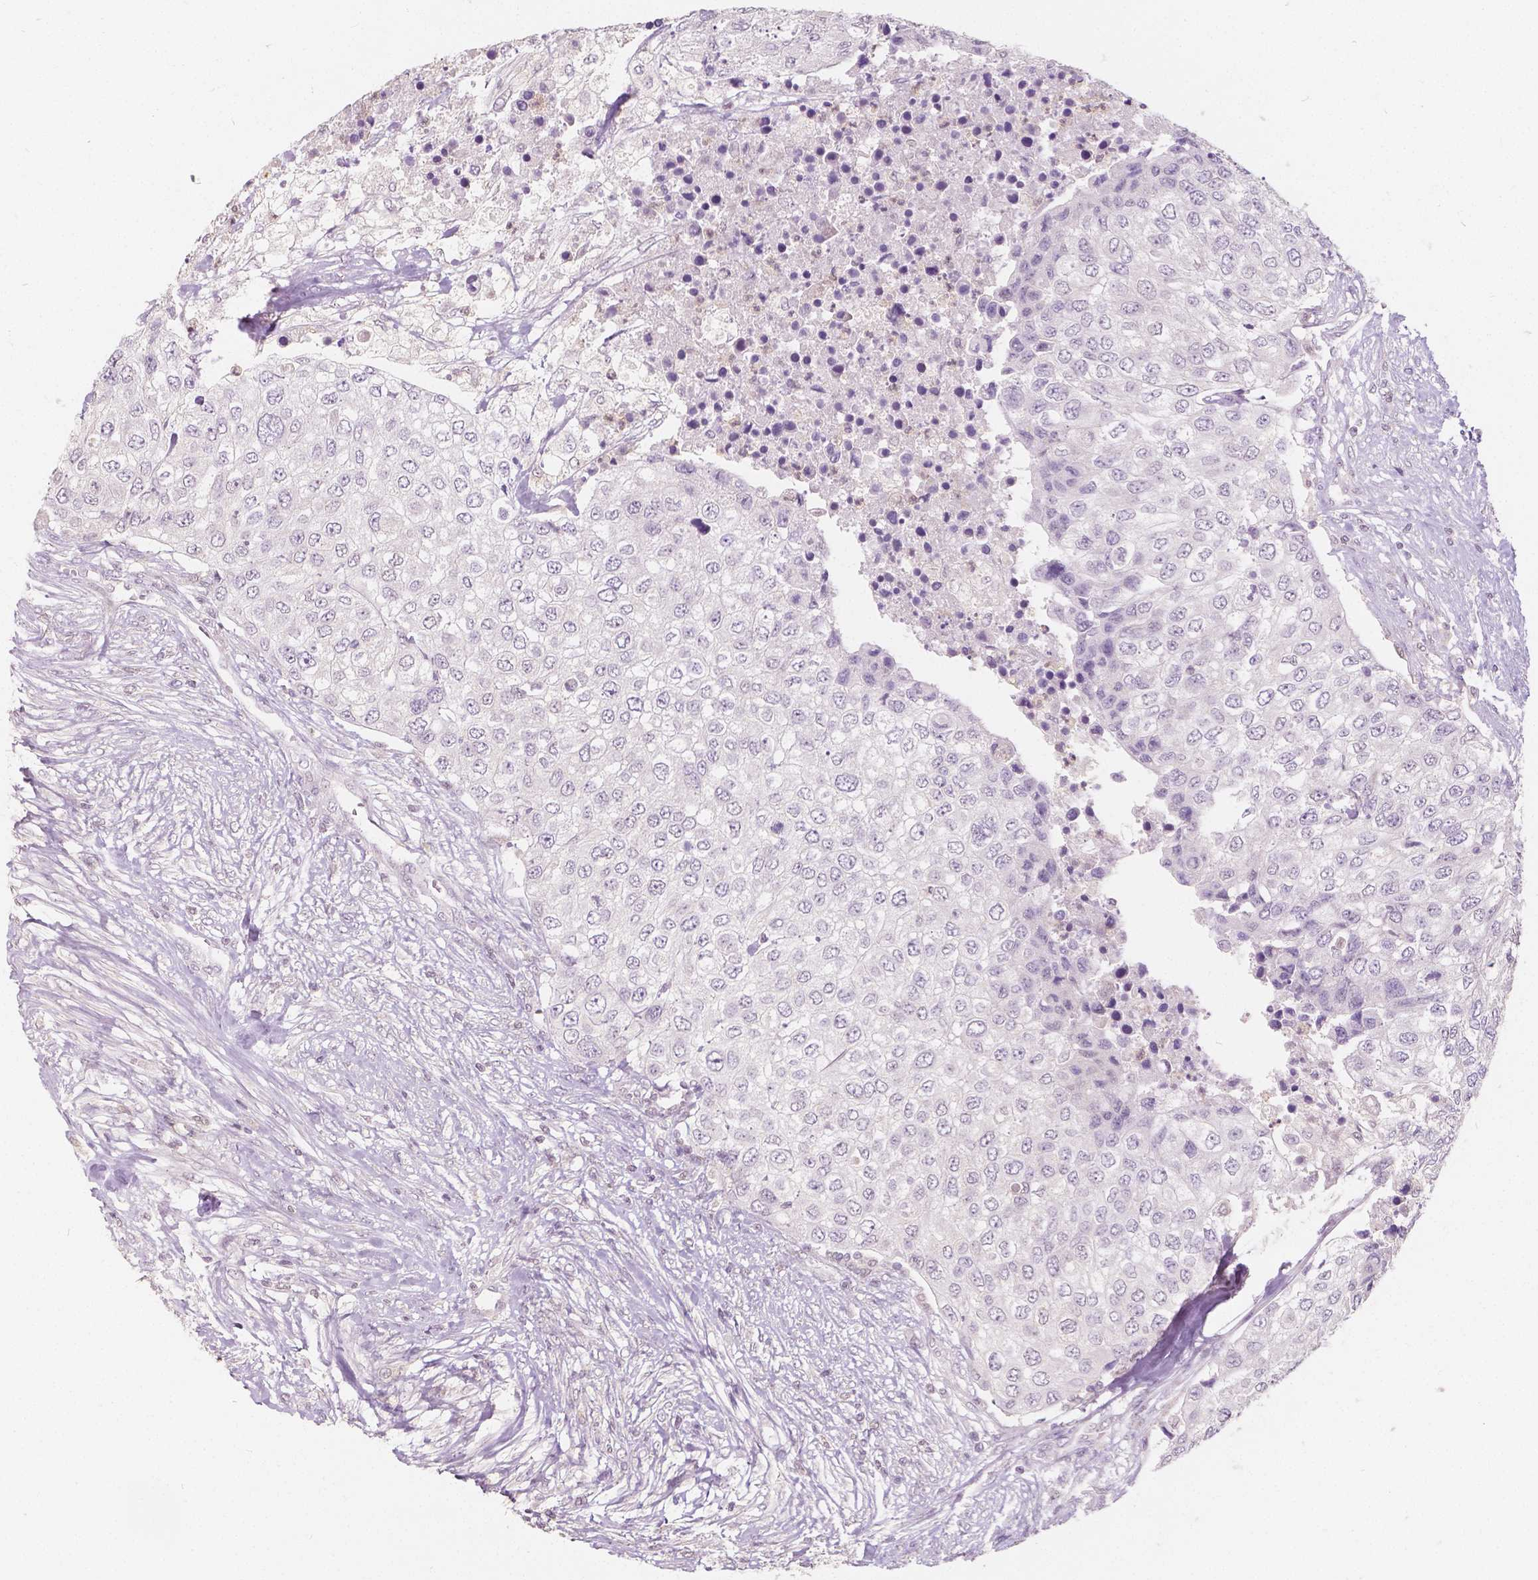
{"staining": {"intensity": "negative", "quantity": "none", "location": "none"}, "tissue": "urothelial cancer", "cell_type": "Tumor cells", "image_type": "cancer", "snomed": [{"axis": "morphology", "description": "Urothelial carcinoma, High grade"}, {"axis": "topography", "description": "Urinary bladder"}], "caption": "This is a micrograph of immunohistochemistry (IHC) staining of urothelial carcinoma (high-grade), which shows no staining in tumor cells. (Brightfield microscopy of DAB (3,3'-diaminobenzidine) IHC at high magnification).", "gene": "NAPRT", "patient": {"sex": "female", "age": 78}}